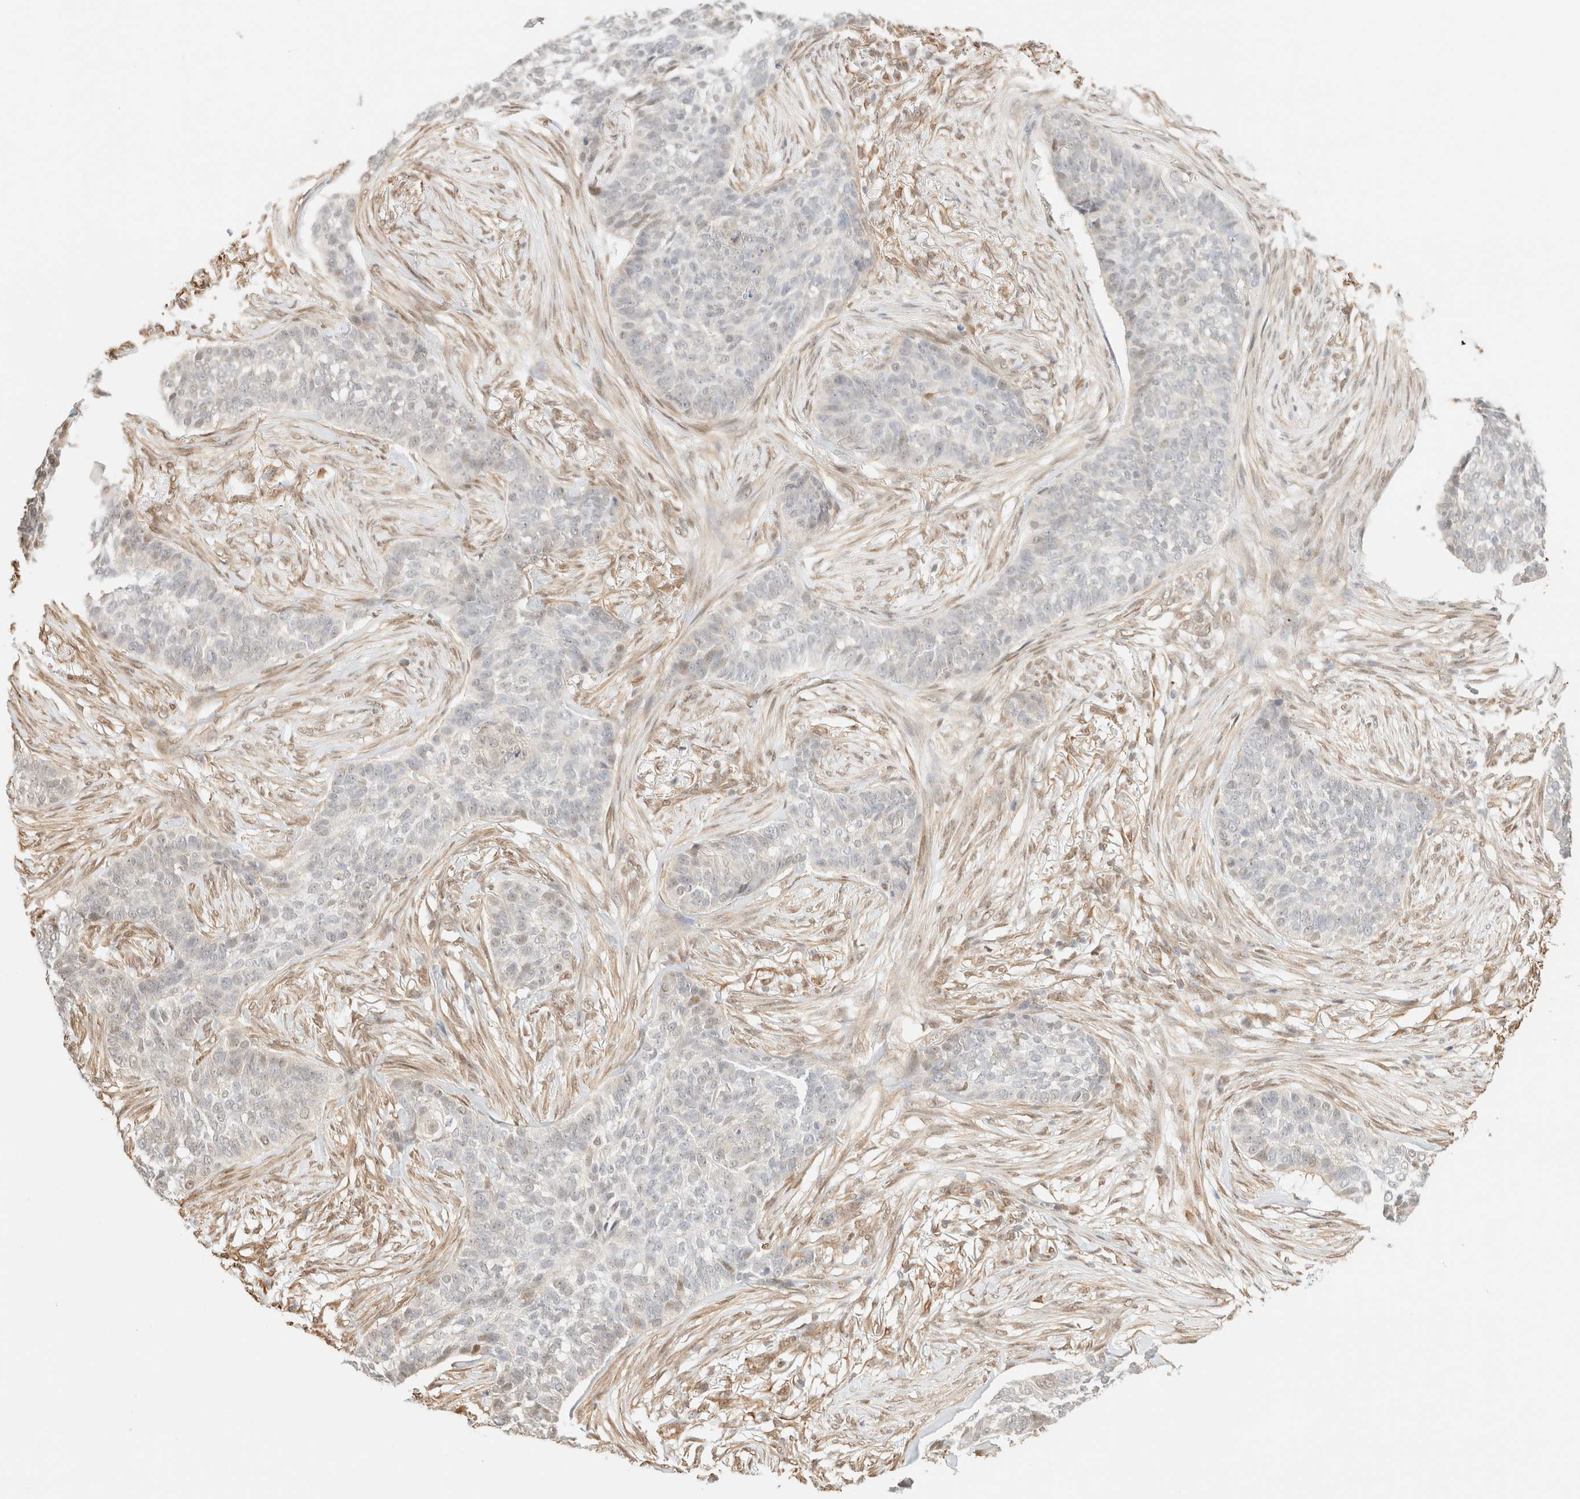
{"staining": {"intensity": "weak", "quantity": "<25%", "location": "cytoplasmic/membranous,nuclear"}, "tissue": "skin cancer", "cell_type": "Tumor cells", "image_type": "cancer", "snomed": [{"axis": "morphology", "description": "Basal cell carcinoma"}, {"axis": "topography", "description": "Skin"}], "caption": "IHC photomicrograph of human skin cancer (basal cell carcinoma) stained for a protein (brown), which shows no staining in tumor cells. The staining is performed using DAB brown chromogen with nuclei counter-stained in using hematoxylin.", "gene": "ARID5A", "patient": {"sex": "male", "age": 85}}